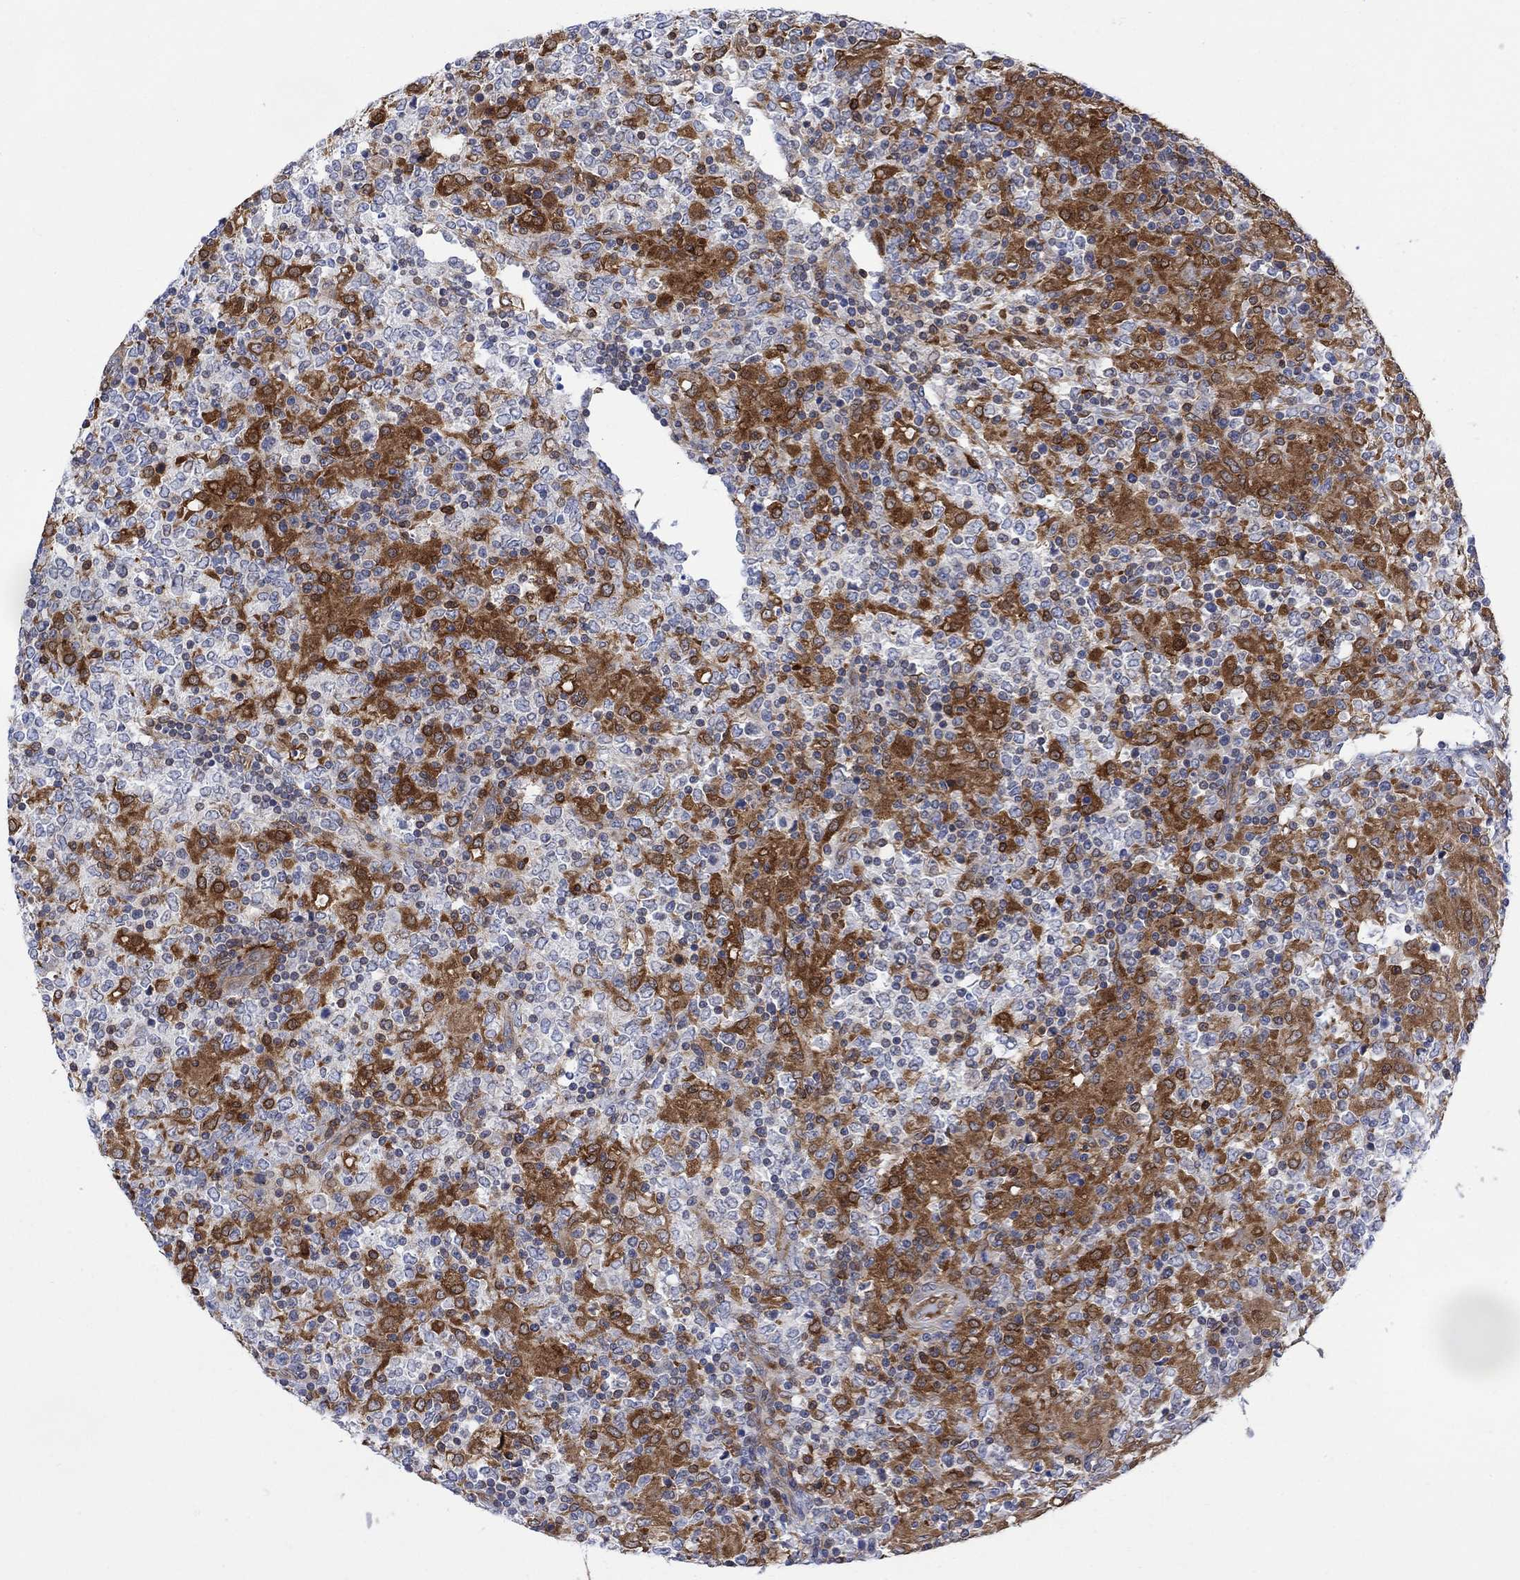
{"staining": {"intensity": "negative", "quantity": "none", "location": "none"}, "tissue": "lymphoma", "cell_type": "Tumor cells", "image_type": "cancer", "snomed": [{"axis": "morphology", "description": "Malignant lymphoma, non-Hodgkin's type, High grade"}, {"axis": "topography", "description": "Lymph node"}], "caption": "A photomicrograph of human high-grade malignant lymphoma, non-Hodgkin's type is negative for staining in tumor cells.", "gene": "GBP5", "patient": {"sex": "female", "age": 84}}